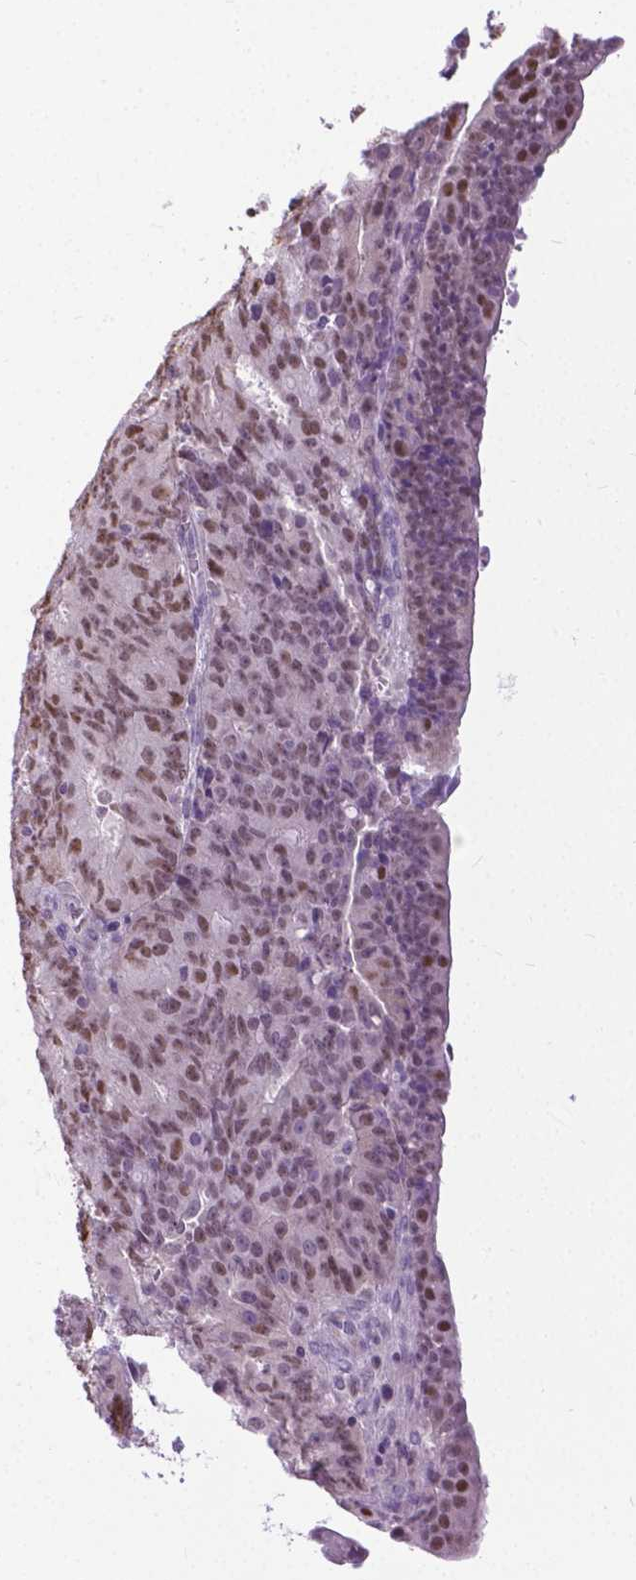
{"staining": {"intensity": "moderate", "quantity": ">75%", "location": "cytoplasmic/membranous"}, "tissue": "ovarian cancer", "cell_type": "Tumor cells", "image_type": "cancer", "snomed": [{"axis": "morphology", "description": "Carcinoma, endometroid"}, {"axis": "topography", "description": "Ovary"}], "caption": "Immunohistochemical staining of human ovarian endometroid carcinoma reveals moderate cytoplasmic/membranous protein positivity in about >75% of tumor cells. Immunohistochemistry stains the protein of interest in brown and the nuclei are stained blue.", "gene": "APCDD1L", "patient": {"sex": "female", "age": 42}}